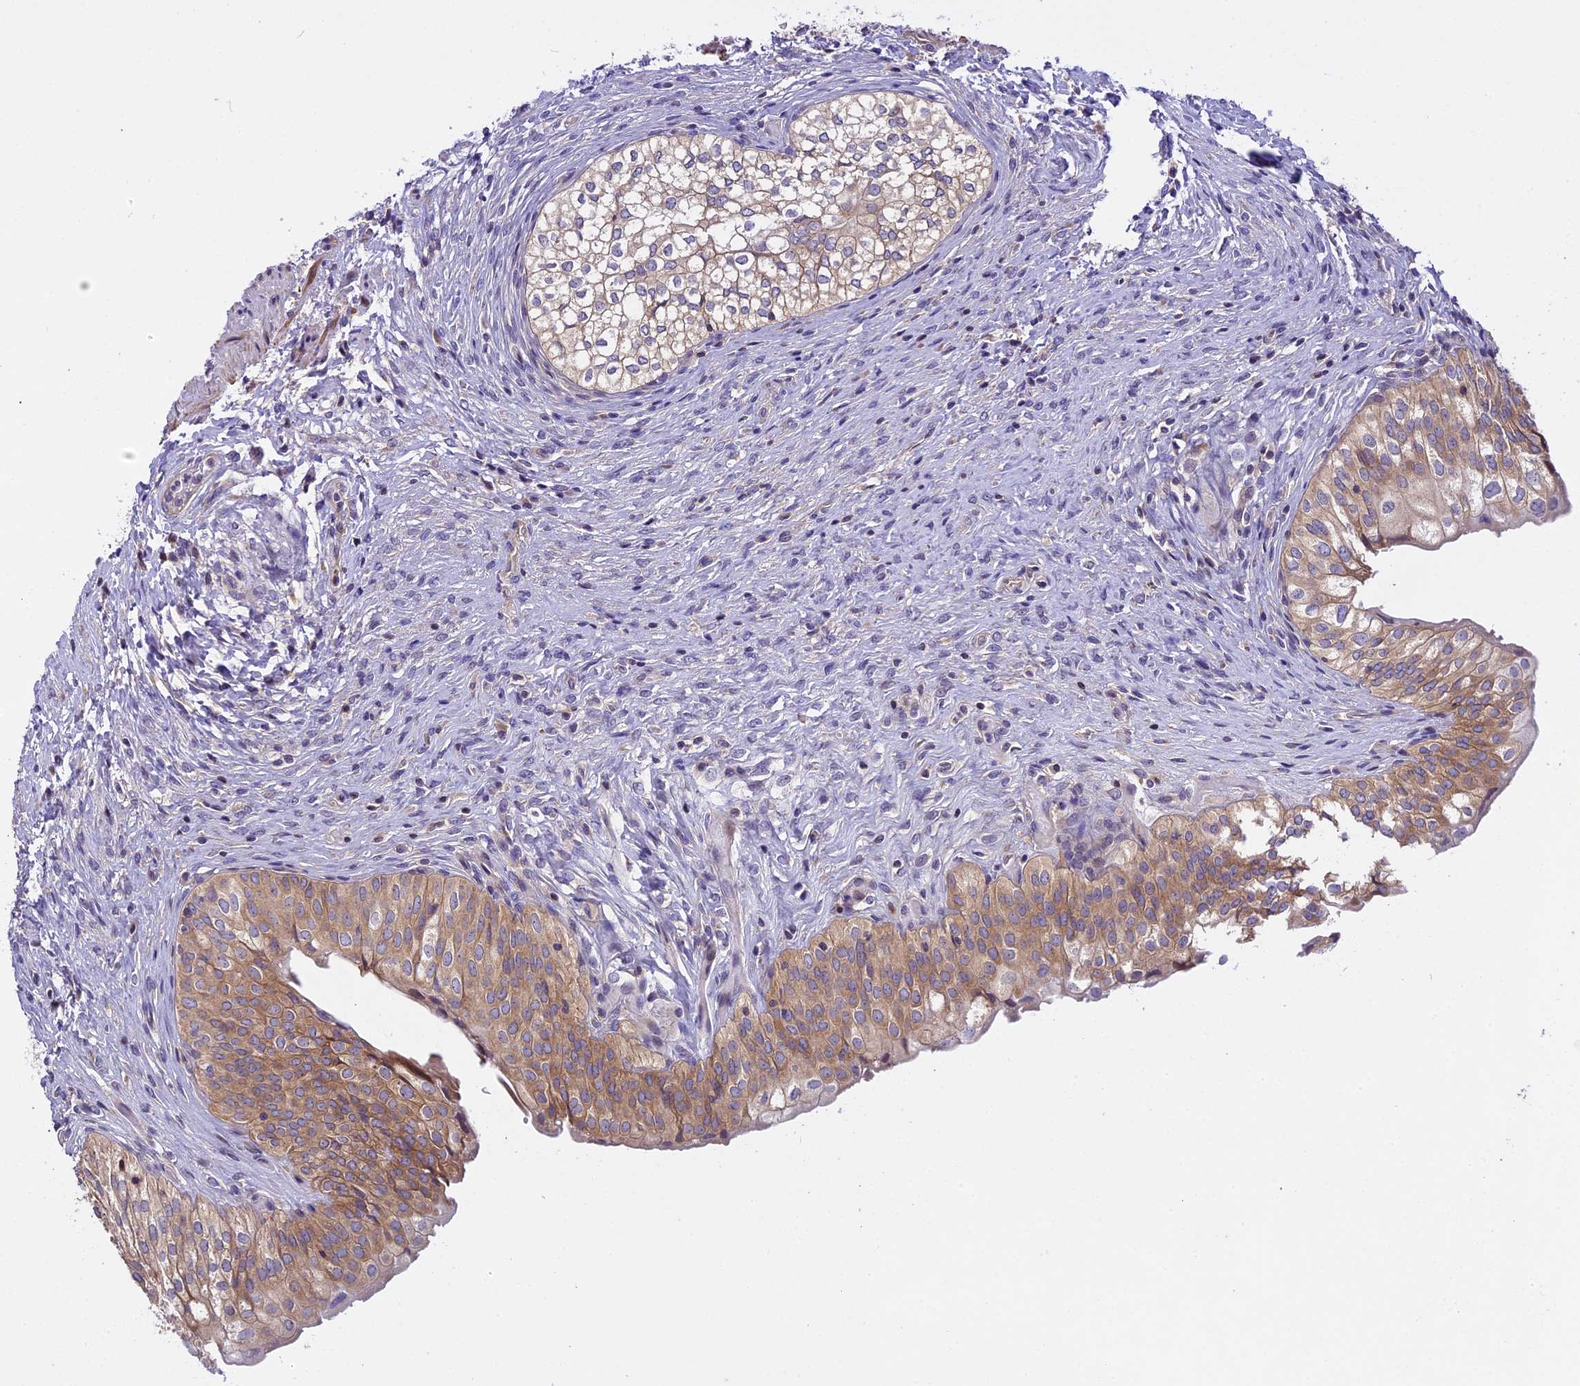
{"staining": {"intensity": "moderate", "quantity": ">75%", "location": "cytoplasmic/membranous"}, "tissue": "urinary bladder", "cell_type": "Urothelial cells", "image_type": "normal", "snomed": [{"axis": "morphology", "description": "Normal tissue, NOS"}, {"axis": "topography", "description": "Urinary bladder"}], "caption": "Protein staining exhibits moderate cytoplasmic/membranous staining in about >75% of urothelial cells in normal urinary bladder.", "gene": "FAM98C", "patient": {"sex": "male", "age": 55}}